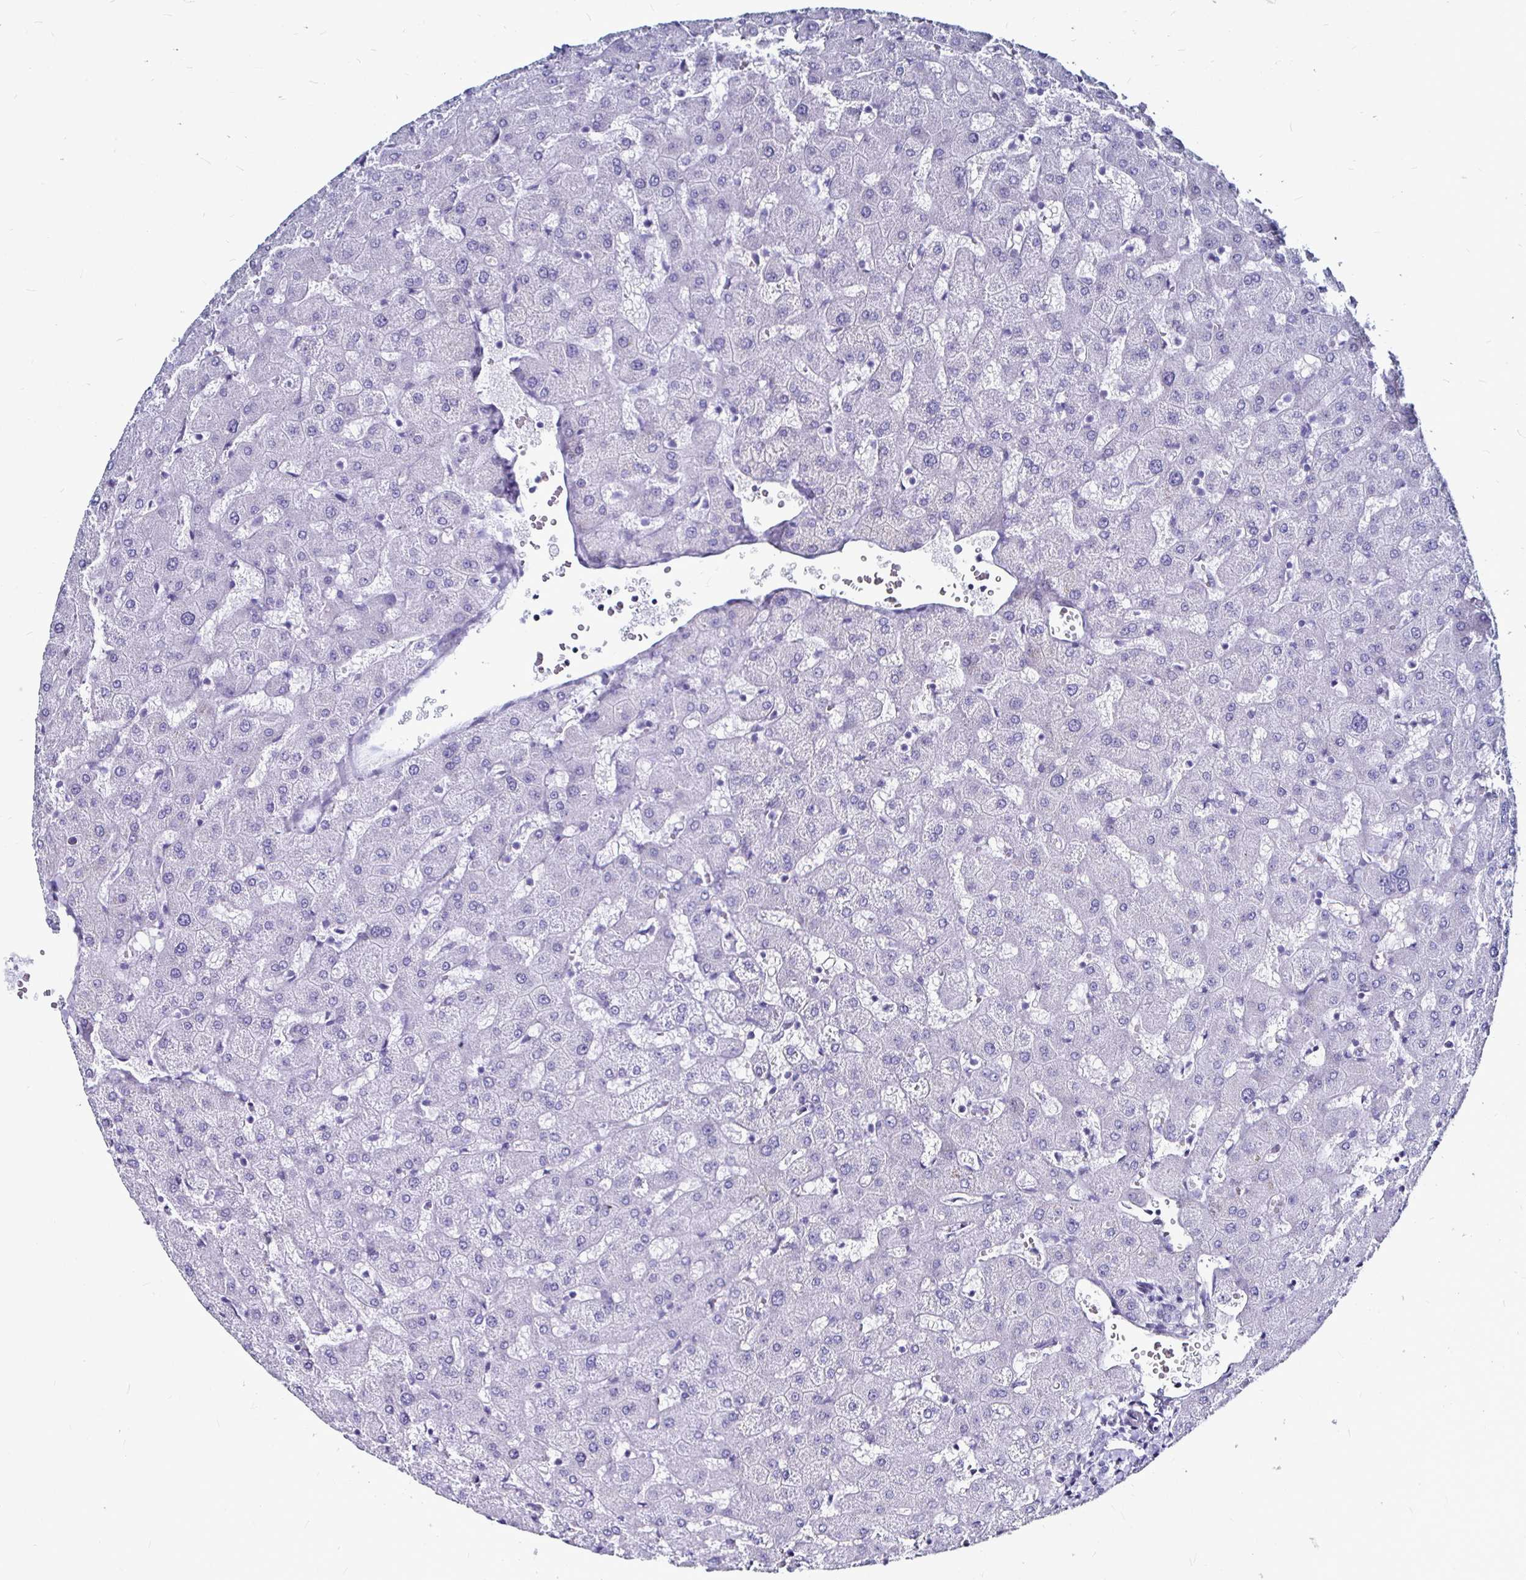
{"staining": {"intensity": "negative", "quantity": "none", "location": "none"}, "tissue": "liver", "cell_type": "Cholangiocytes", "image_type": "normal", "snomed": [{"axis": "morphology", "description": "Normal tissue, NOS"}, {"axis": "topography", "description": "Liver"}], "caption": "Immunohistochemistry (IHC) photomicrograph of benign liver: liver stained with DAB (3,3'-diaminobenzidine) exhibits no significant protein positivity in cholangiocytes.", "gene": "LUZP4", "patient": {"sex": "female", "age": 63}}